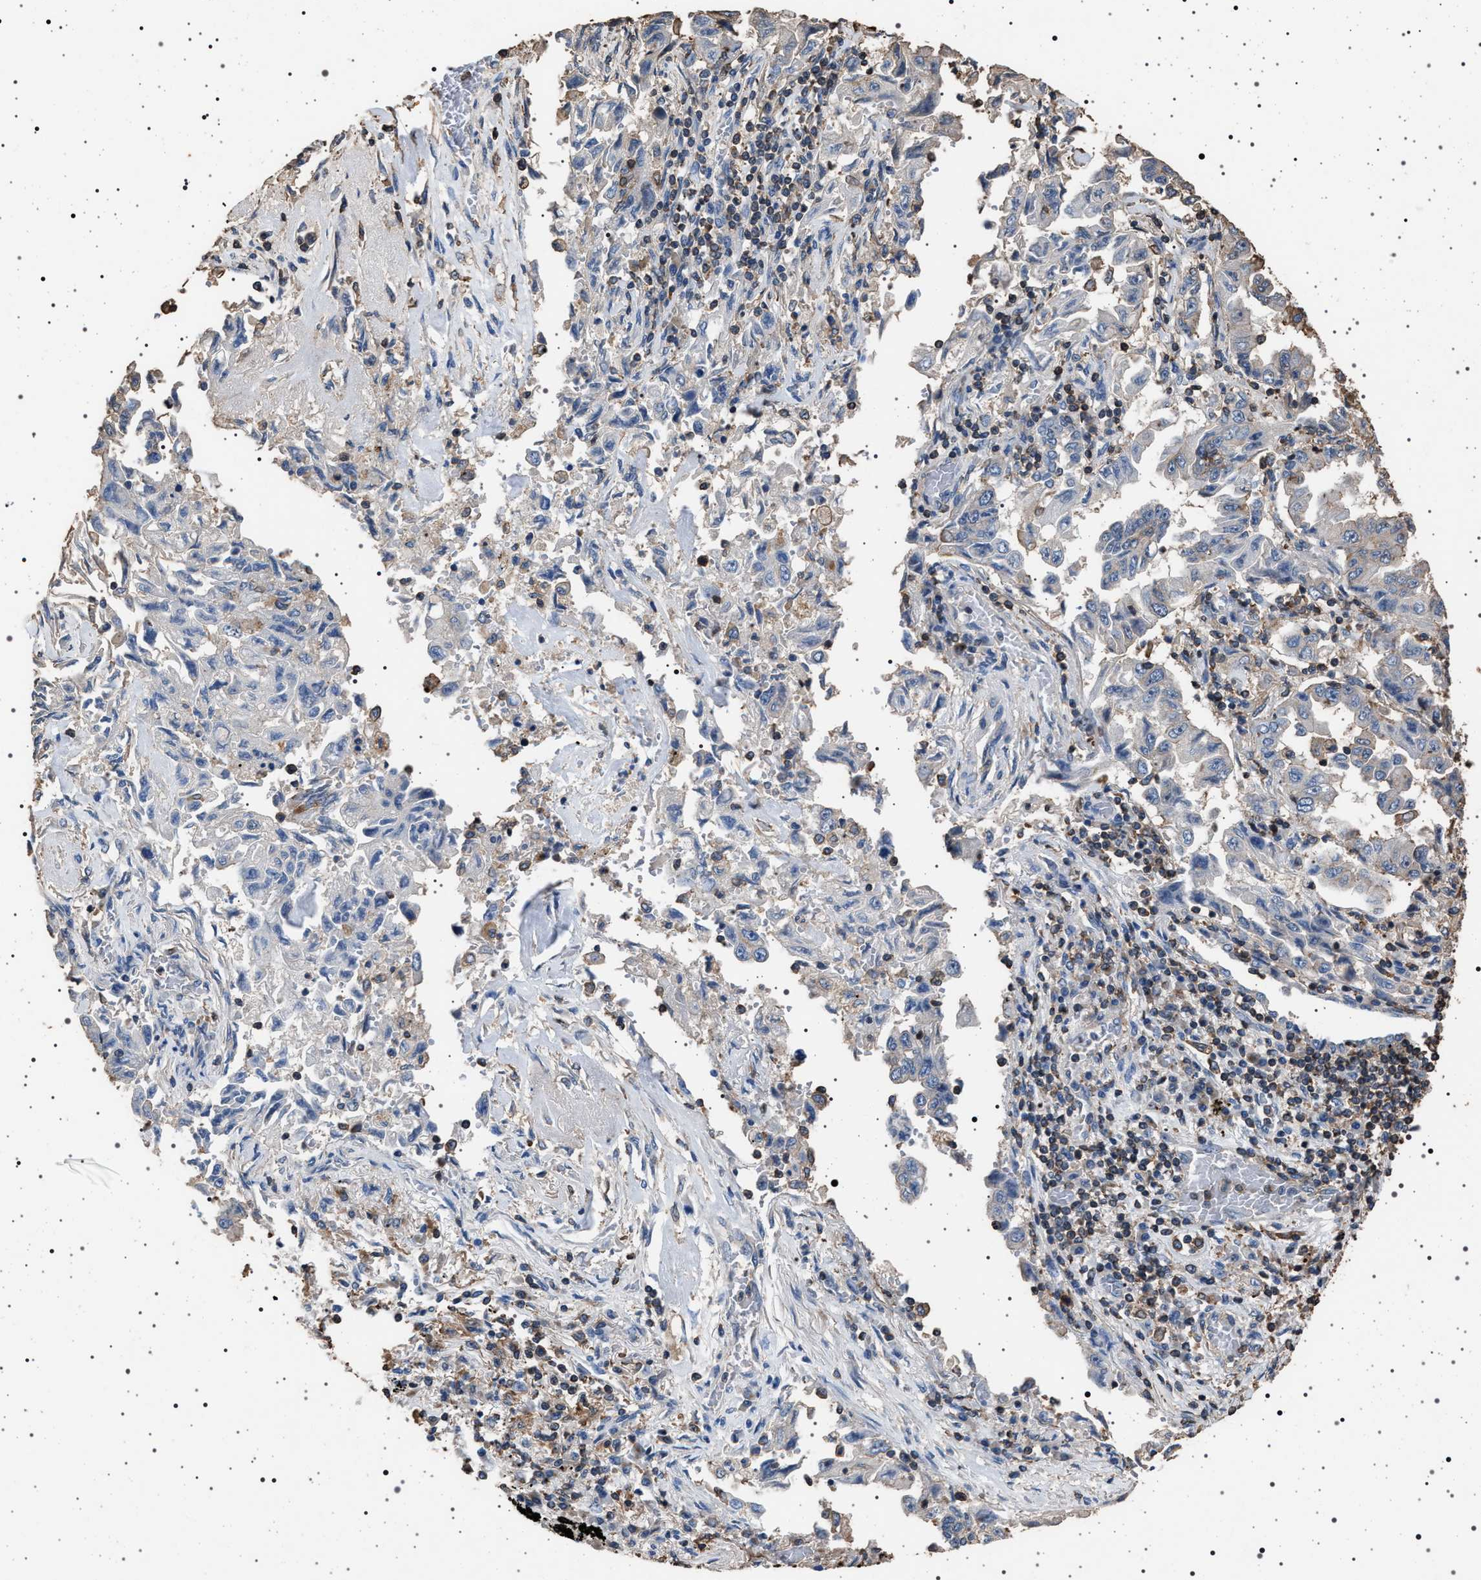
{"staining": {"intensity": "negative", "quantity": "none", "location": "none"}, "tissue": "lung cancer", "cell_type": "Tumor cells", "image_type": "cancer", "snomed": [{"axis": "morphology", "description": "Adenocarcinoma, NOS"}, {"axis": "topography", "description": "Lung"}], "caption": "Lung cancer (adenocarcinoma) was stained to show a protein in brown. There is no significant expression in tumor cells.", "gene": "SMAP2", "patient": {"sex": "female", "age": 51}}